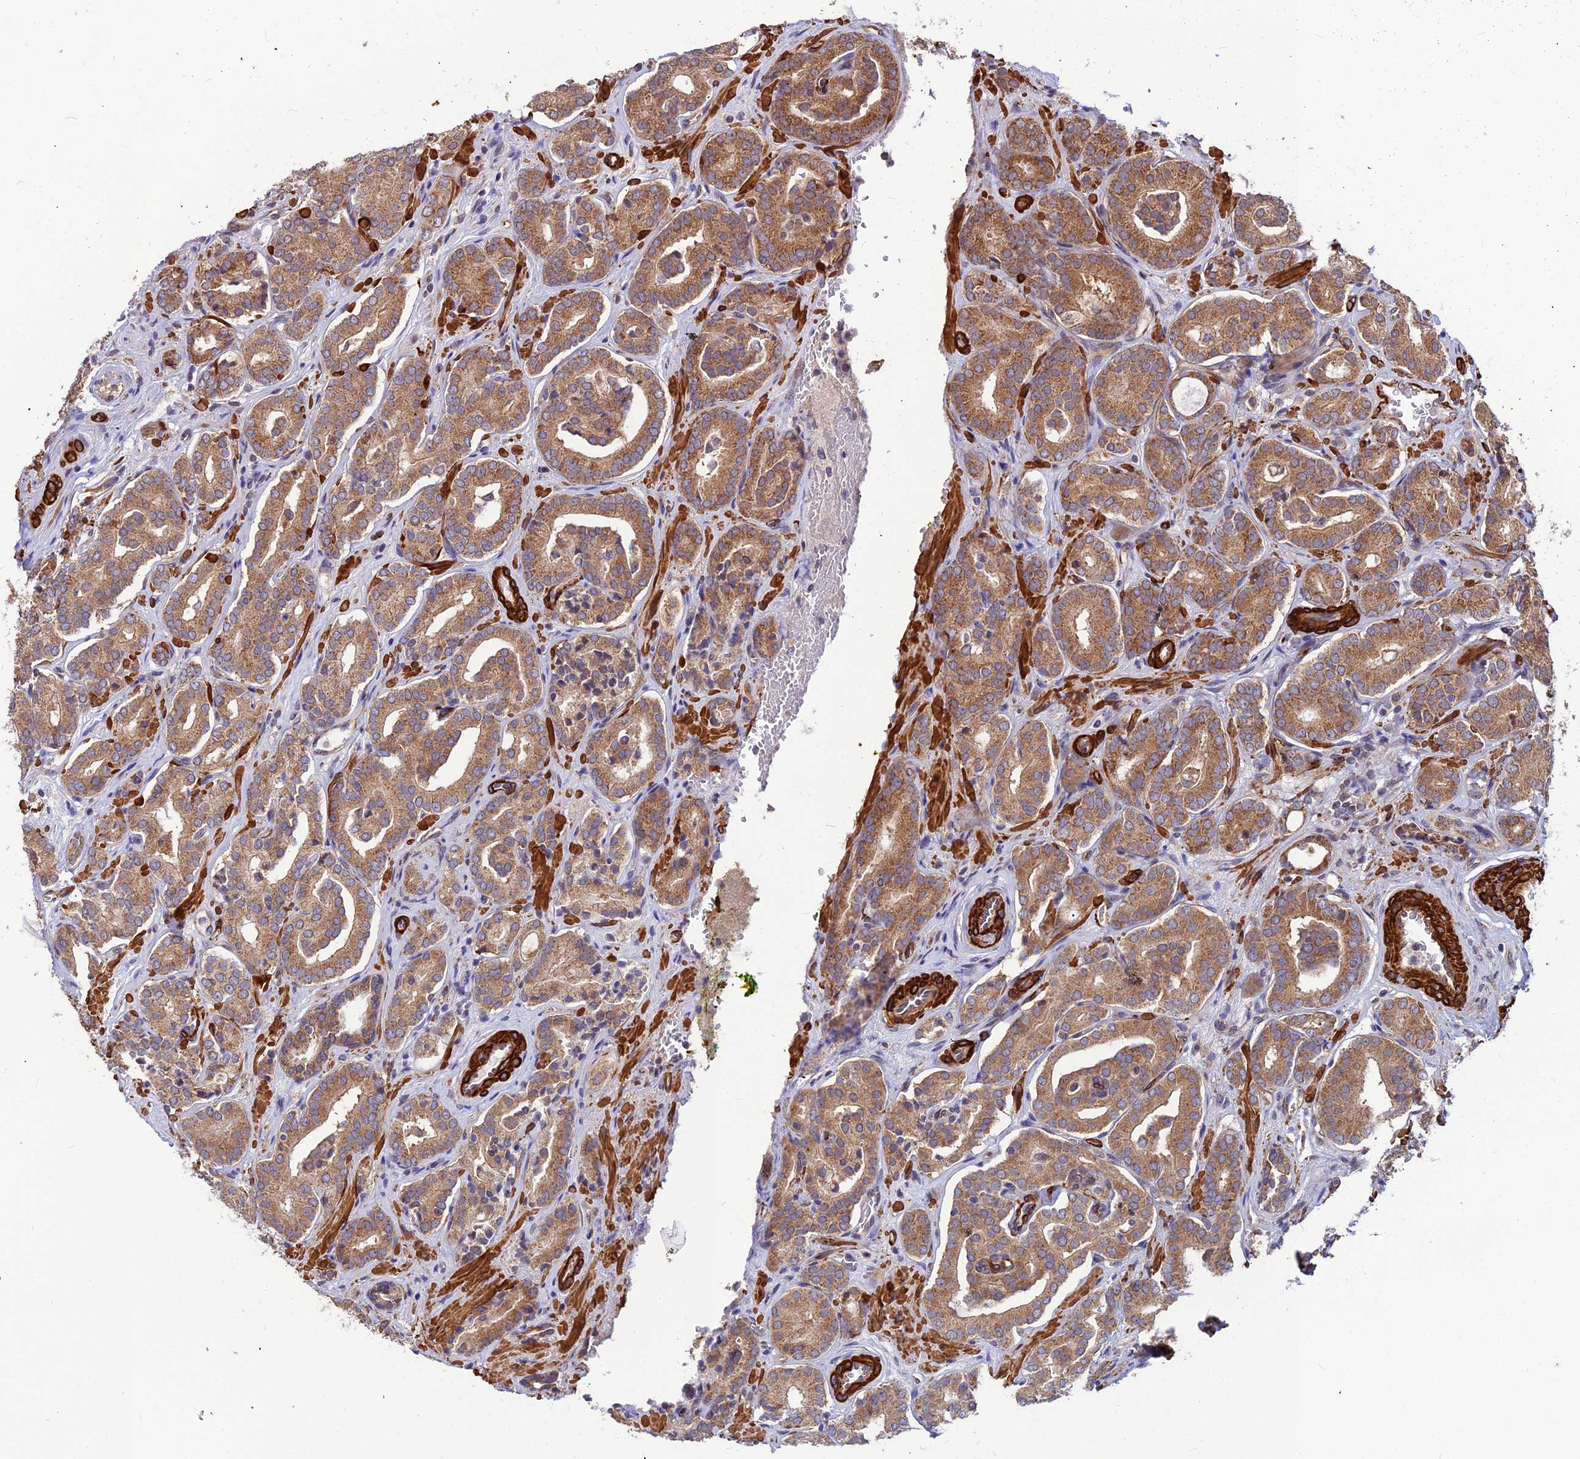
{"staining": {"intensity": "moderate", "quantity": ">75%", "location": "cytoplasmic/membranous"}, "tissue": "prostate cancer", "cell_type": "Tumor cells", "image_type": "cancer", "snomed": [{"axis": "morphology", "description": "Adenocarcinoma, High grade"}, {"axis": "topography", "description": "Prostate"}], "caption": "IHC of human high-grade adenocarcinoma (prostate) shows medium levels of moderate cytoplasmic/membranous positivity in approximately >75% of tumor cells.", "gene": "LEKR1", "patient": {"sex": "male", "age": 66}}